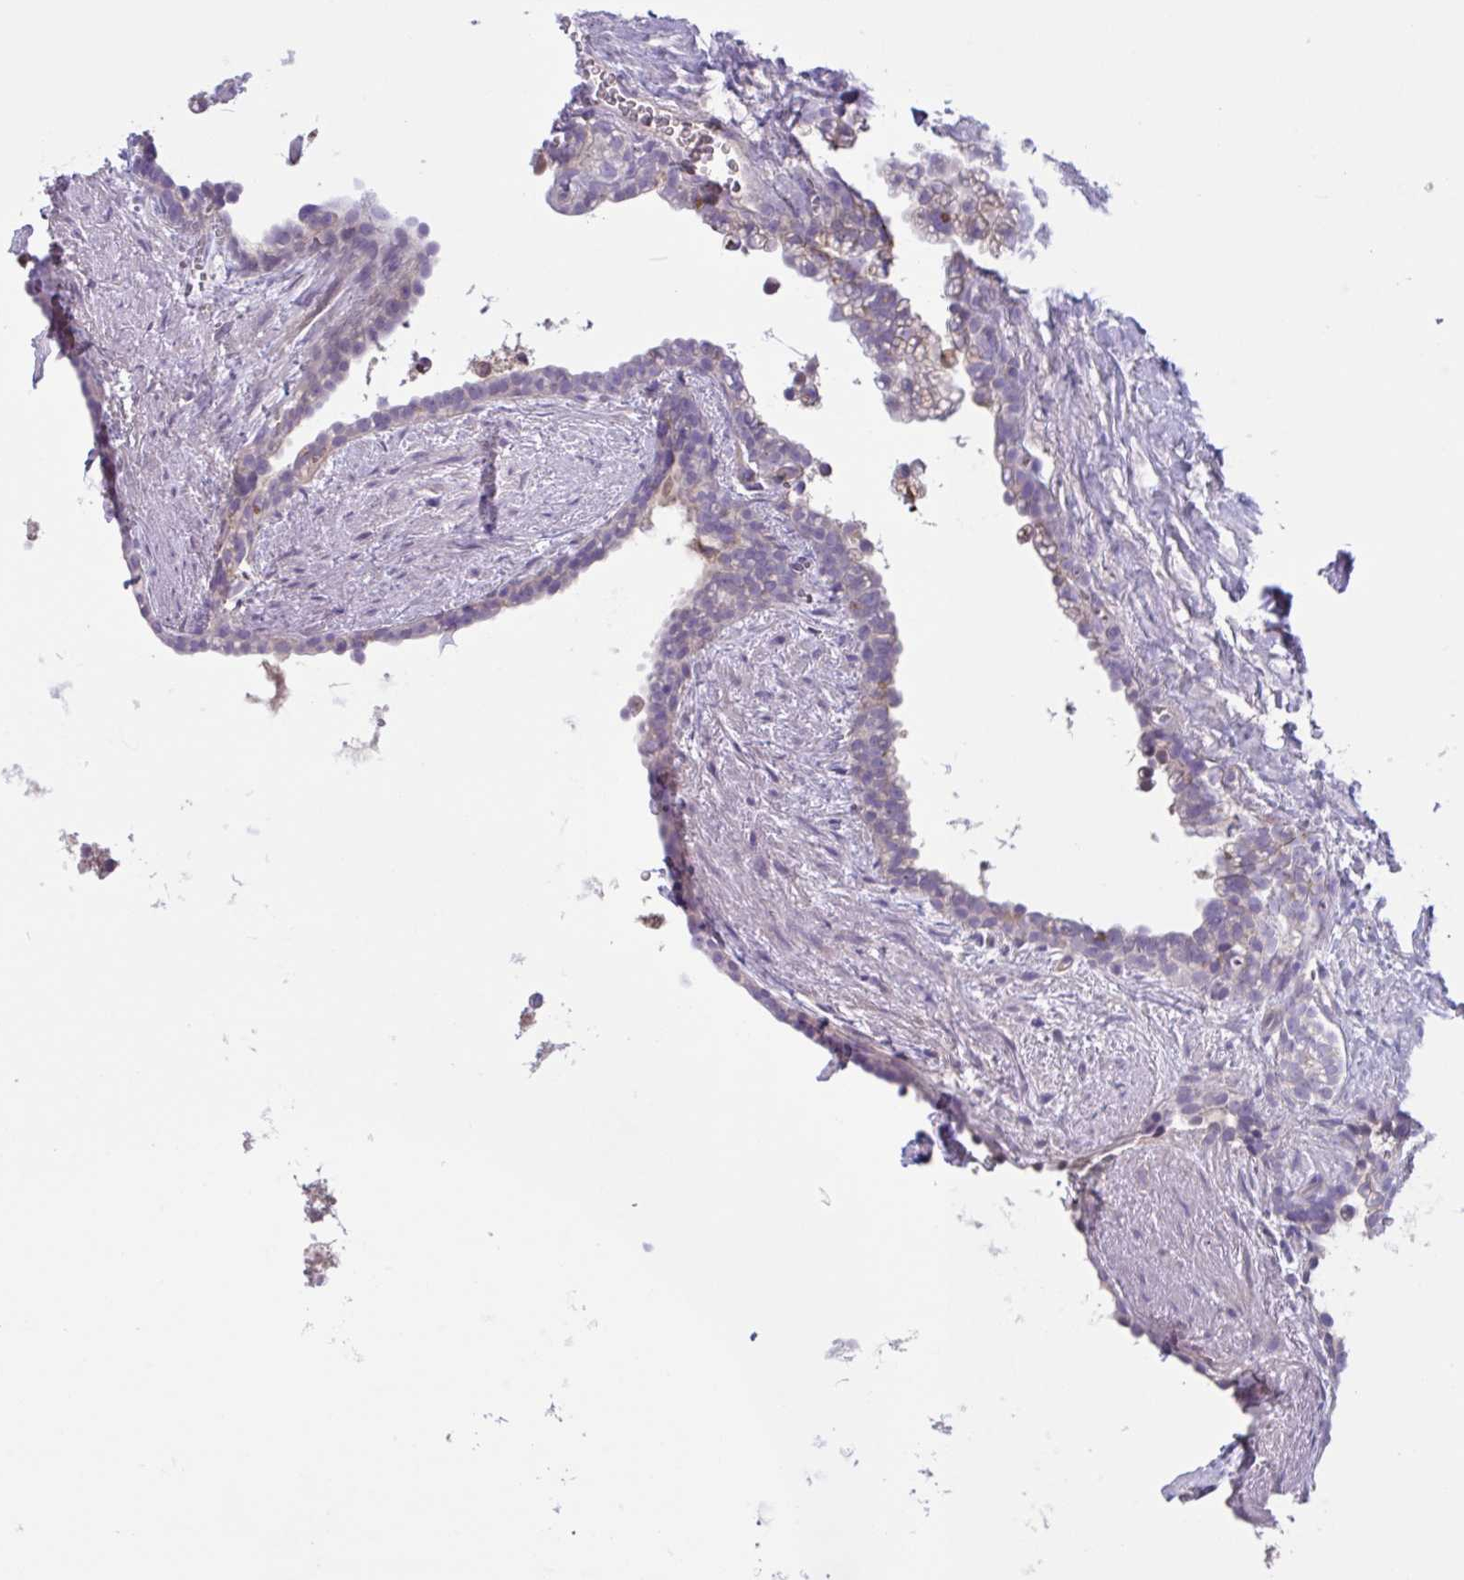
{"staining": {"intensity": "negative", "quantity": "none", "location": "none"}, "tissue": "seminal vesicle", "cell_type": "Glandular cells", "image_type": "normal", "snomed": [{"axis": "morphology", "description": "Normal tissue, NOS"}, {"axis": "topography", "description": "Seminal veicle"}], "caption": "The photomicrograph reveals no staining of glandular cells in normal seminal vesicle.", "gene": "TTC7B", "patient": {"sex": "male", "age": 76}}